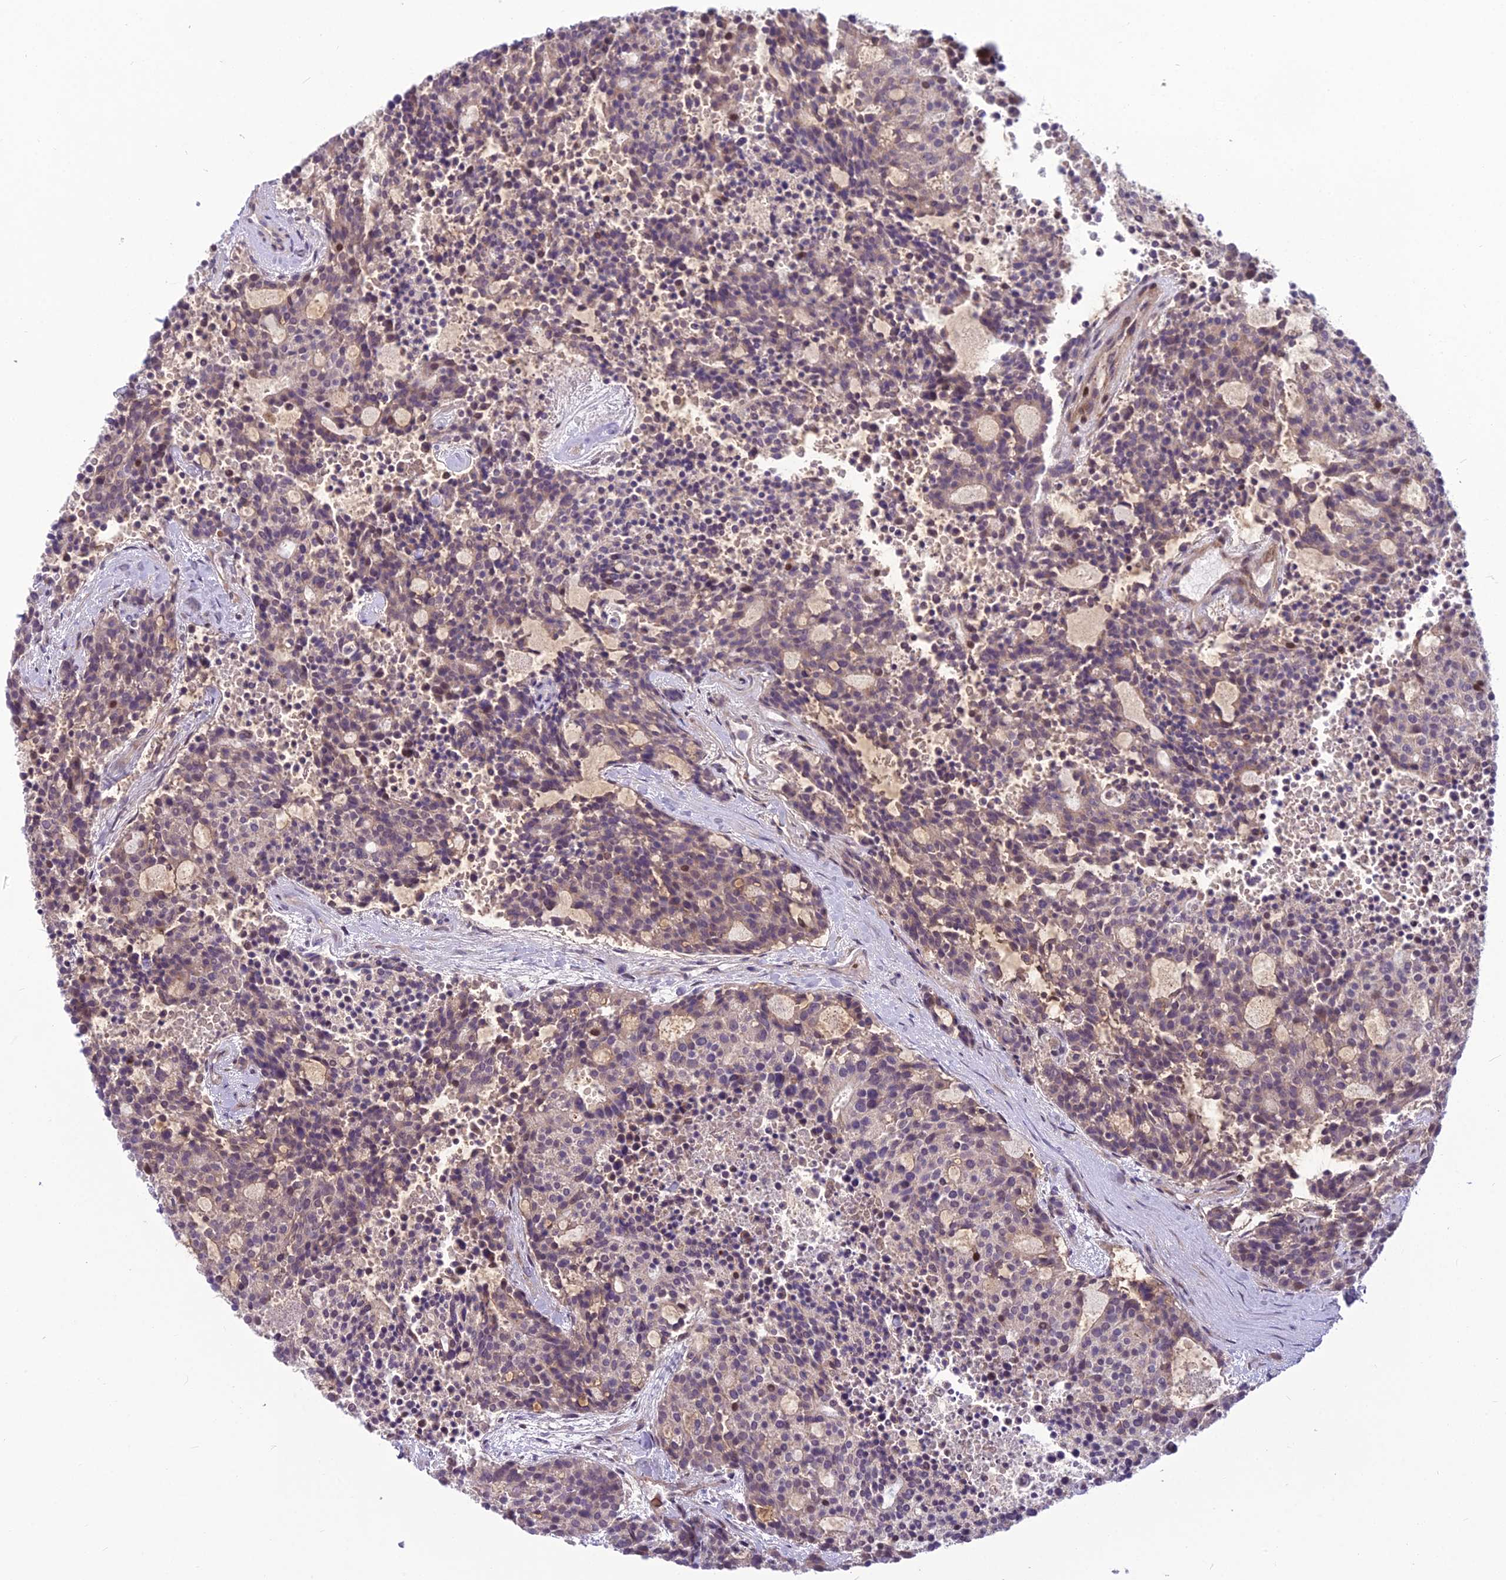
{"staining": {"intensity": "weak", "quantity": "25%-75%", "location": "cytoplasmic/membranous,nuclear"}, "tissue": "carcinoid", "cell_type": "Tumor cells", "image_type": "cancer", "snomed": [{"axis": "morphology", "description": "Carcinoid, malignant, NOS"}, {"axis": "topography", "description": "Pancreas"}], "caption": "Carcinoid stained with immunohistochemistry demonstrates weak cytoplasmic/membranous and nuclear positivity in about 25%-75% of tumor cells.", "gene": "AP1M1", "patient": {"sex": "female", "age": 54}}